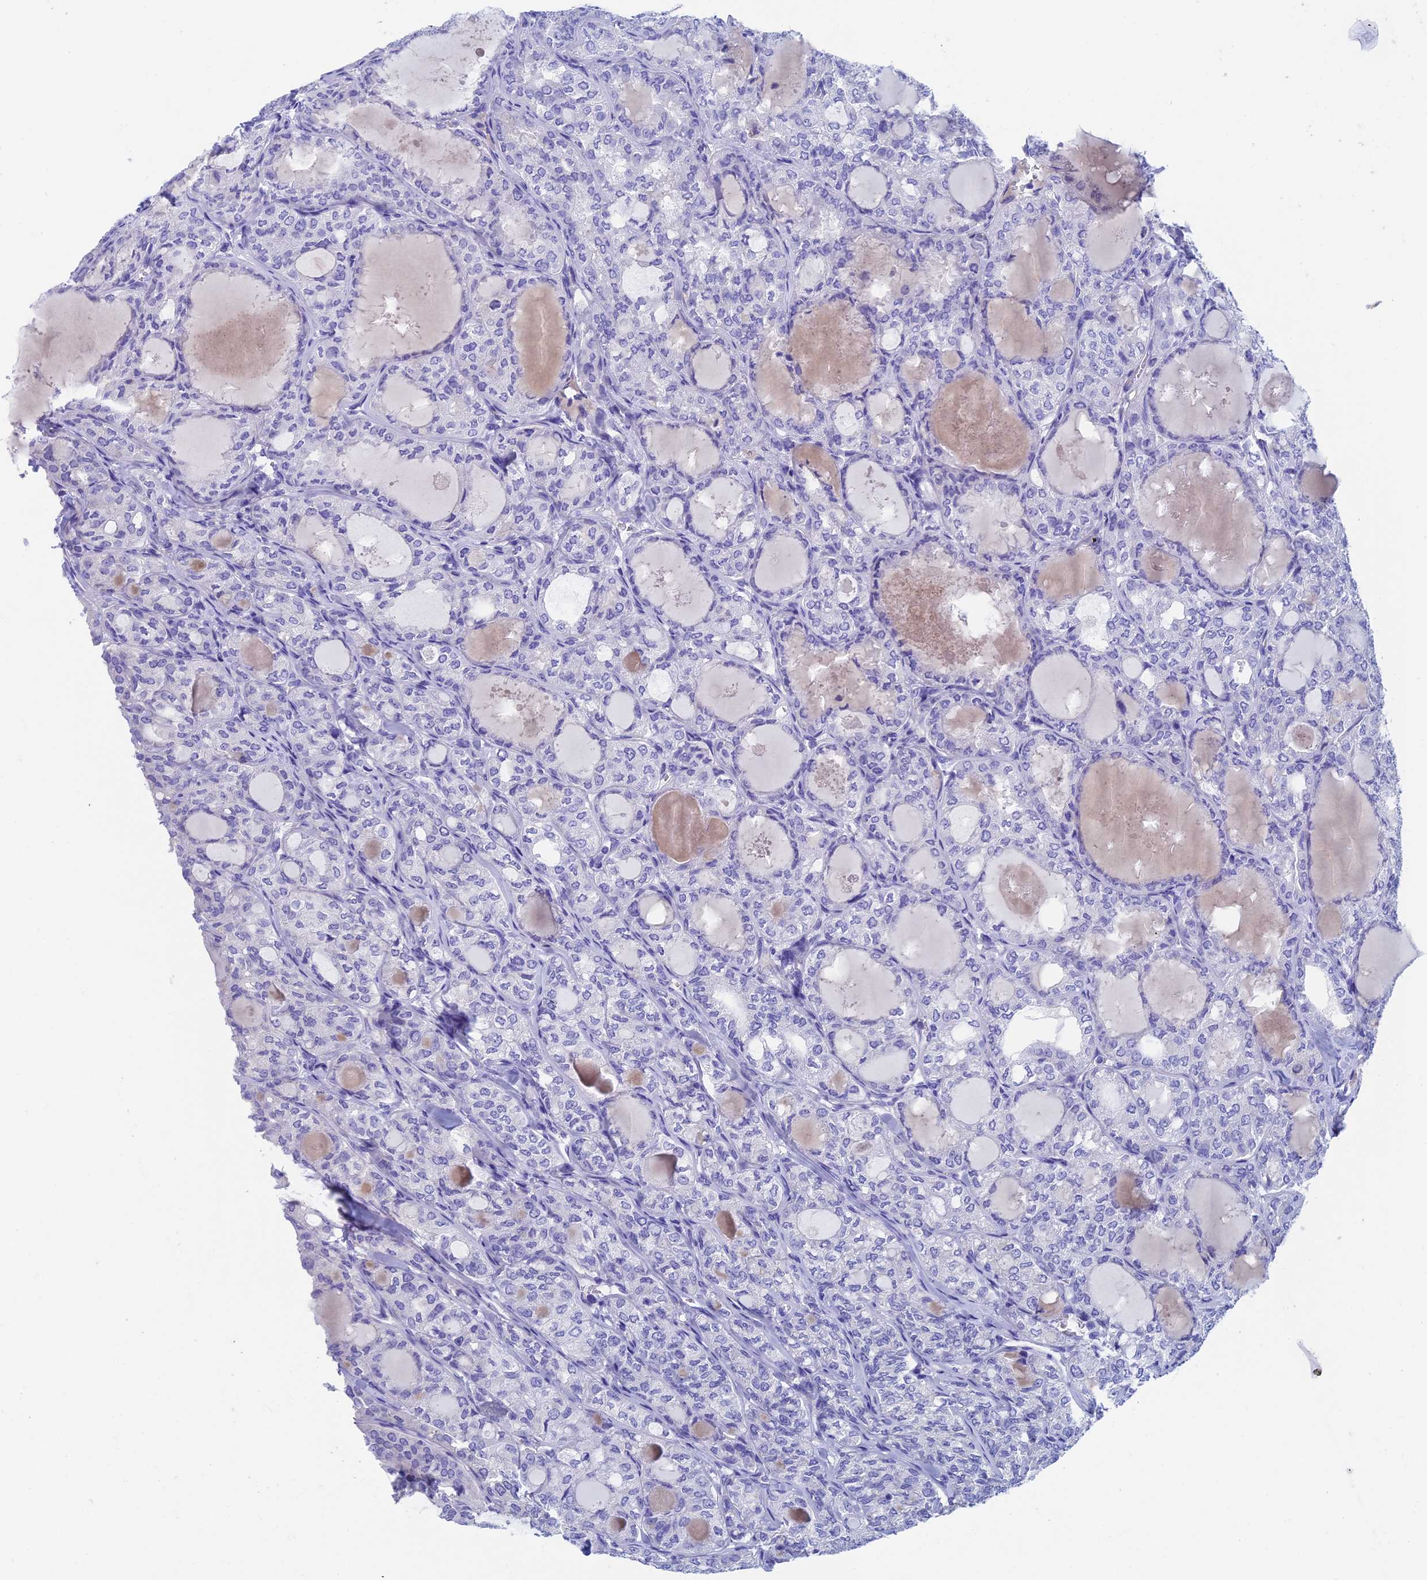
{"staining": {"intensity": "negative", "quantity": "none", "location": "none"}, "tissue": "thyroid cancer", "cell_type": "Tumor cells", "image_type": "cancer", "snomed": [{"axis": "morphology", "description": "Follicular adenoma carcinoma, NOS"}, {"axis": "topography", "description": "Thyroid gland"}], "caption": "Immunohistochemistry micrograph of human thyroid cancer stained for a protein (brown), which exhibits no expression in tumor cells.", "gene": "ADH7", "patient": {"sex": "male", "age": 75}}